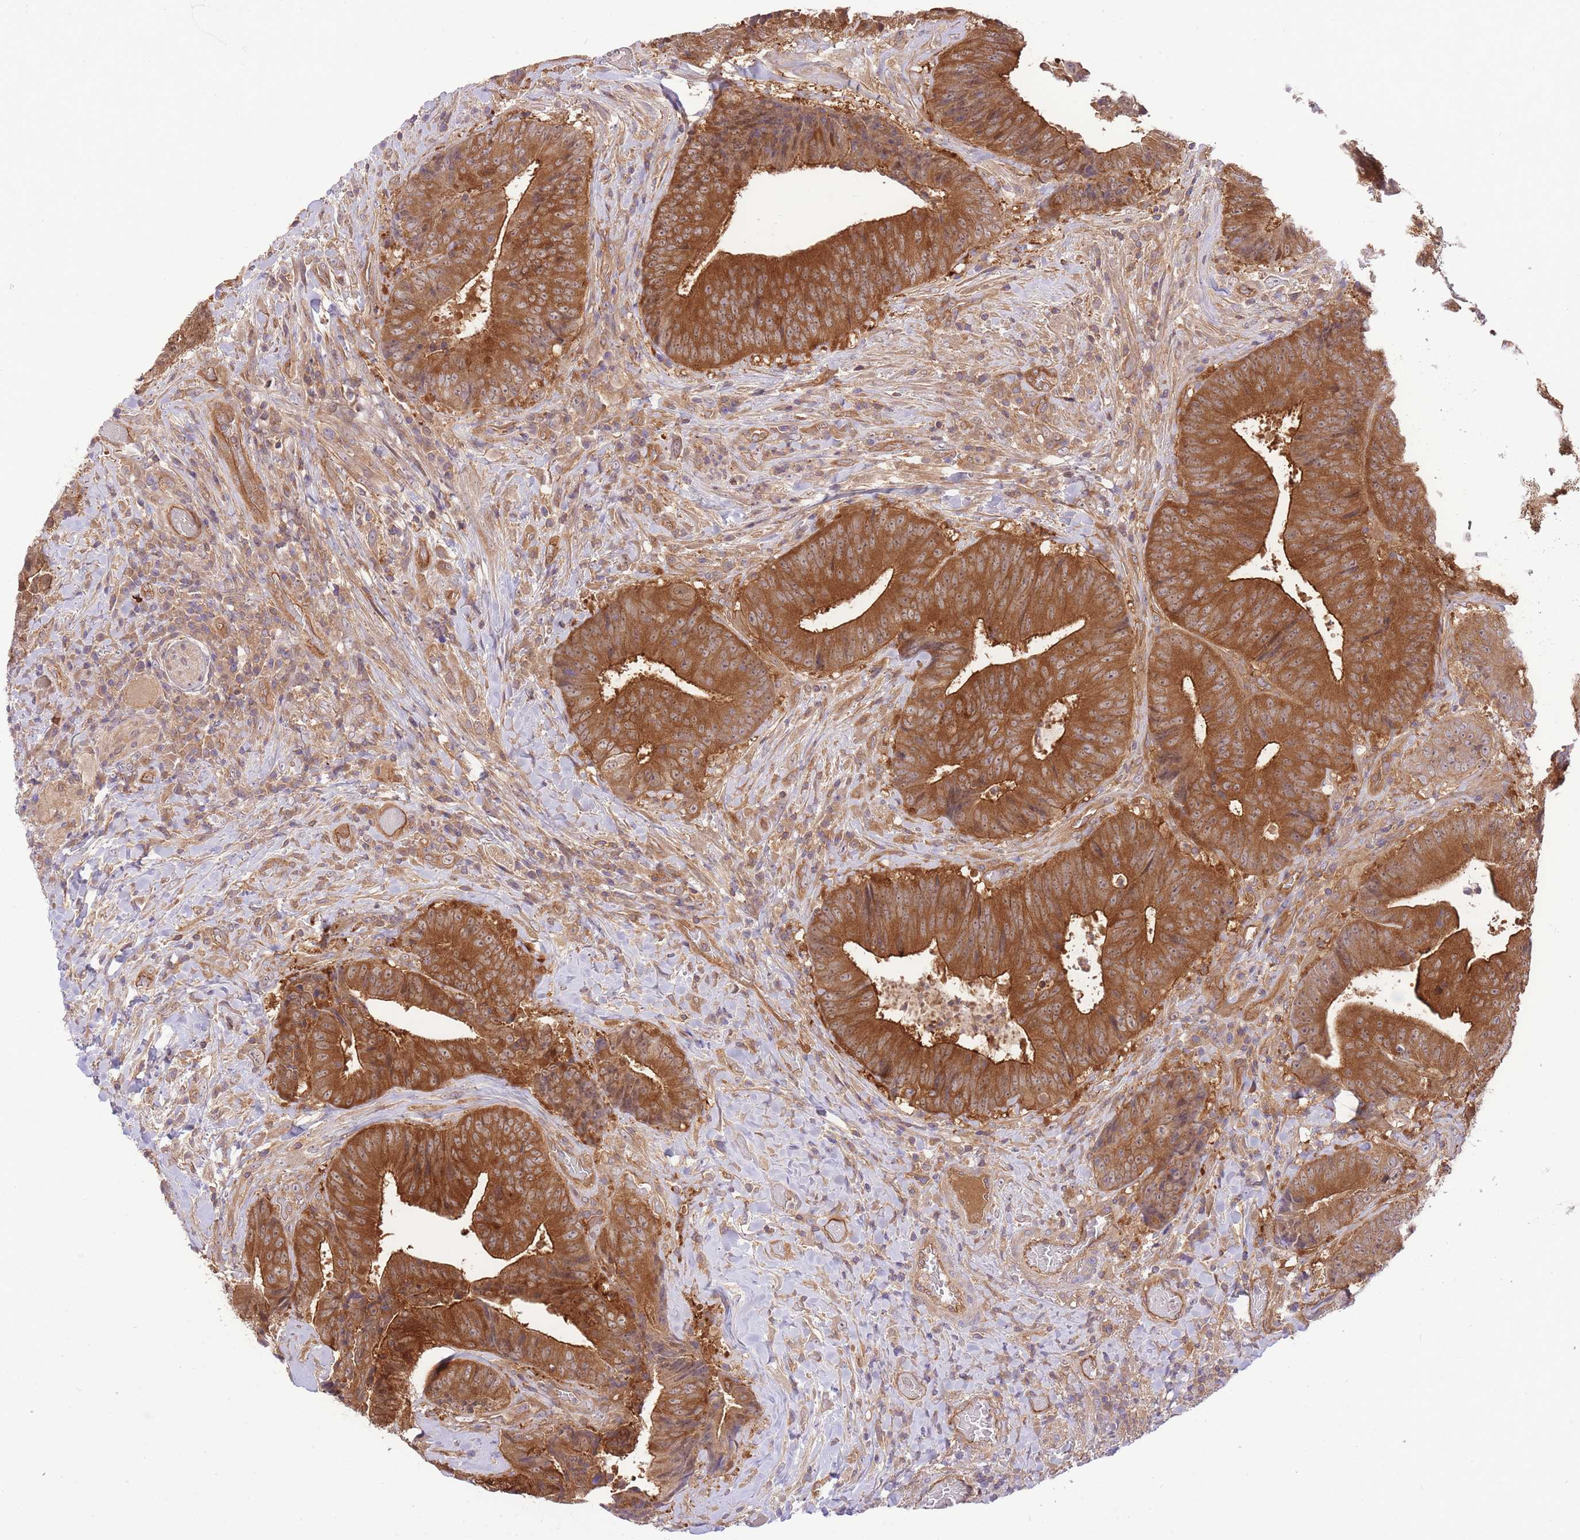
{"staining": {"intensity": "strong", "quantity": ">75%", "location": "cytoplasmic/membranous"}, "tissue": "colorectal cancer", "cell_type": "Tumor cells", "image_type": "cancer", "snomed": [{"axis": "morphology", "description": "Adenocarcinoma, NOS"}, {"axis": "topography", "description": "Rectum"}], "caption": "DAB (3,3'-diaminobenzidine) immunohistochemical staining of human colorectal cancer (adenocarcinoma) reveals strong cytoplasmic/membranous protein staining in approximately >75% of tumor cells.", "gene": "PREP", "patient": {"sex": "male", "age": 72}}